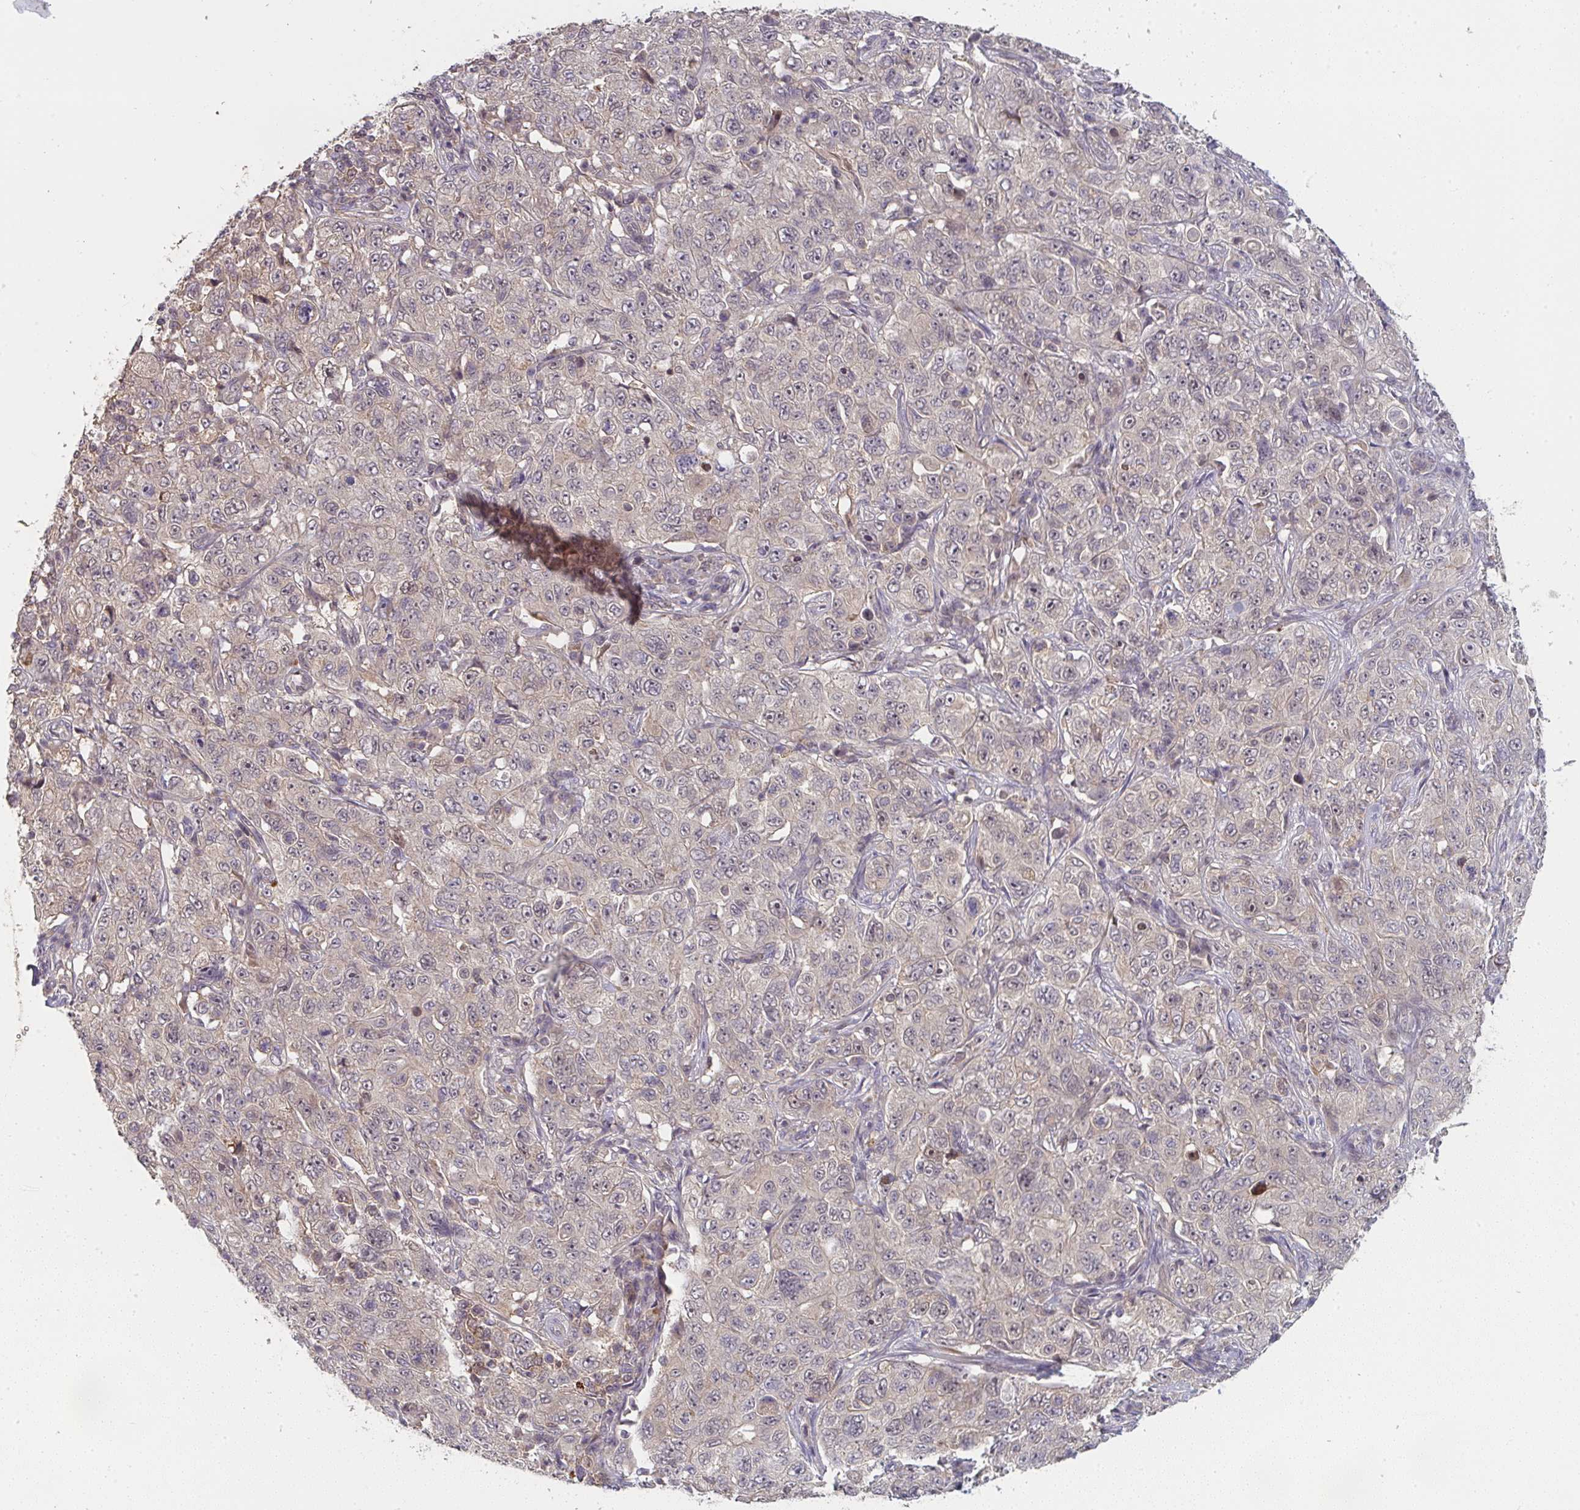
{"staining": {"intensity": "weak", "quantity": "<25%", "location": "cytoplasmic/membranous"}, "tissue": "pancreatic cancer", "cell_type": "Tumor cells", "image_type": "cancer", "snomed": [{"axis": "morphology", "description": "Adenocarcinoma, NOS"}, {"axis": "topography", "description": "Pancreas"}], "caption": "Immunohistochemistry micrograph of human pancreatic adenocarcinoma stained for a protein (brown), which exhibits no staining in tumor cells.", "gene": "RANGRF", "patient": {"sex": "male", "age": 68}}